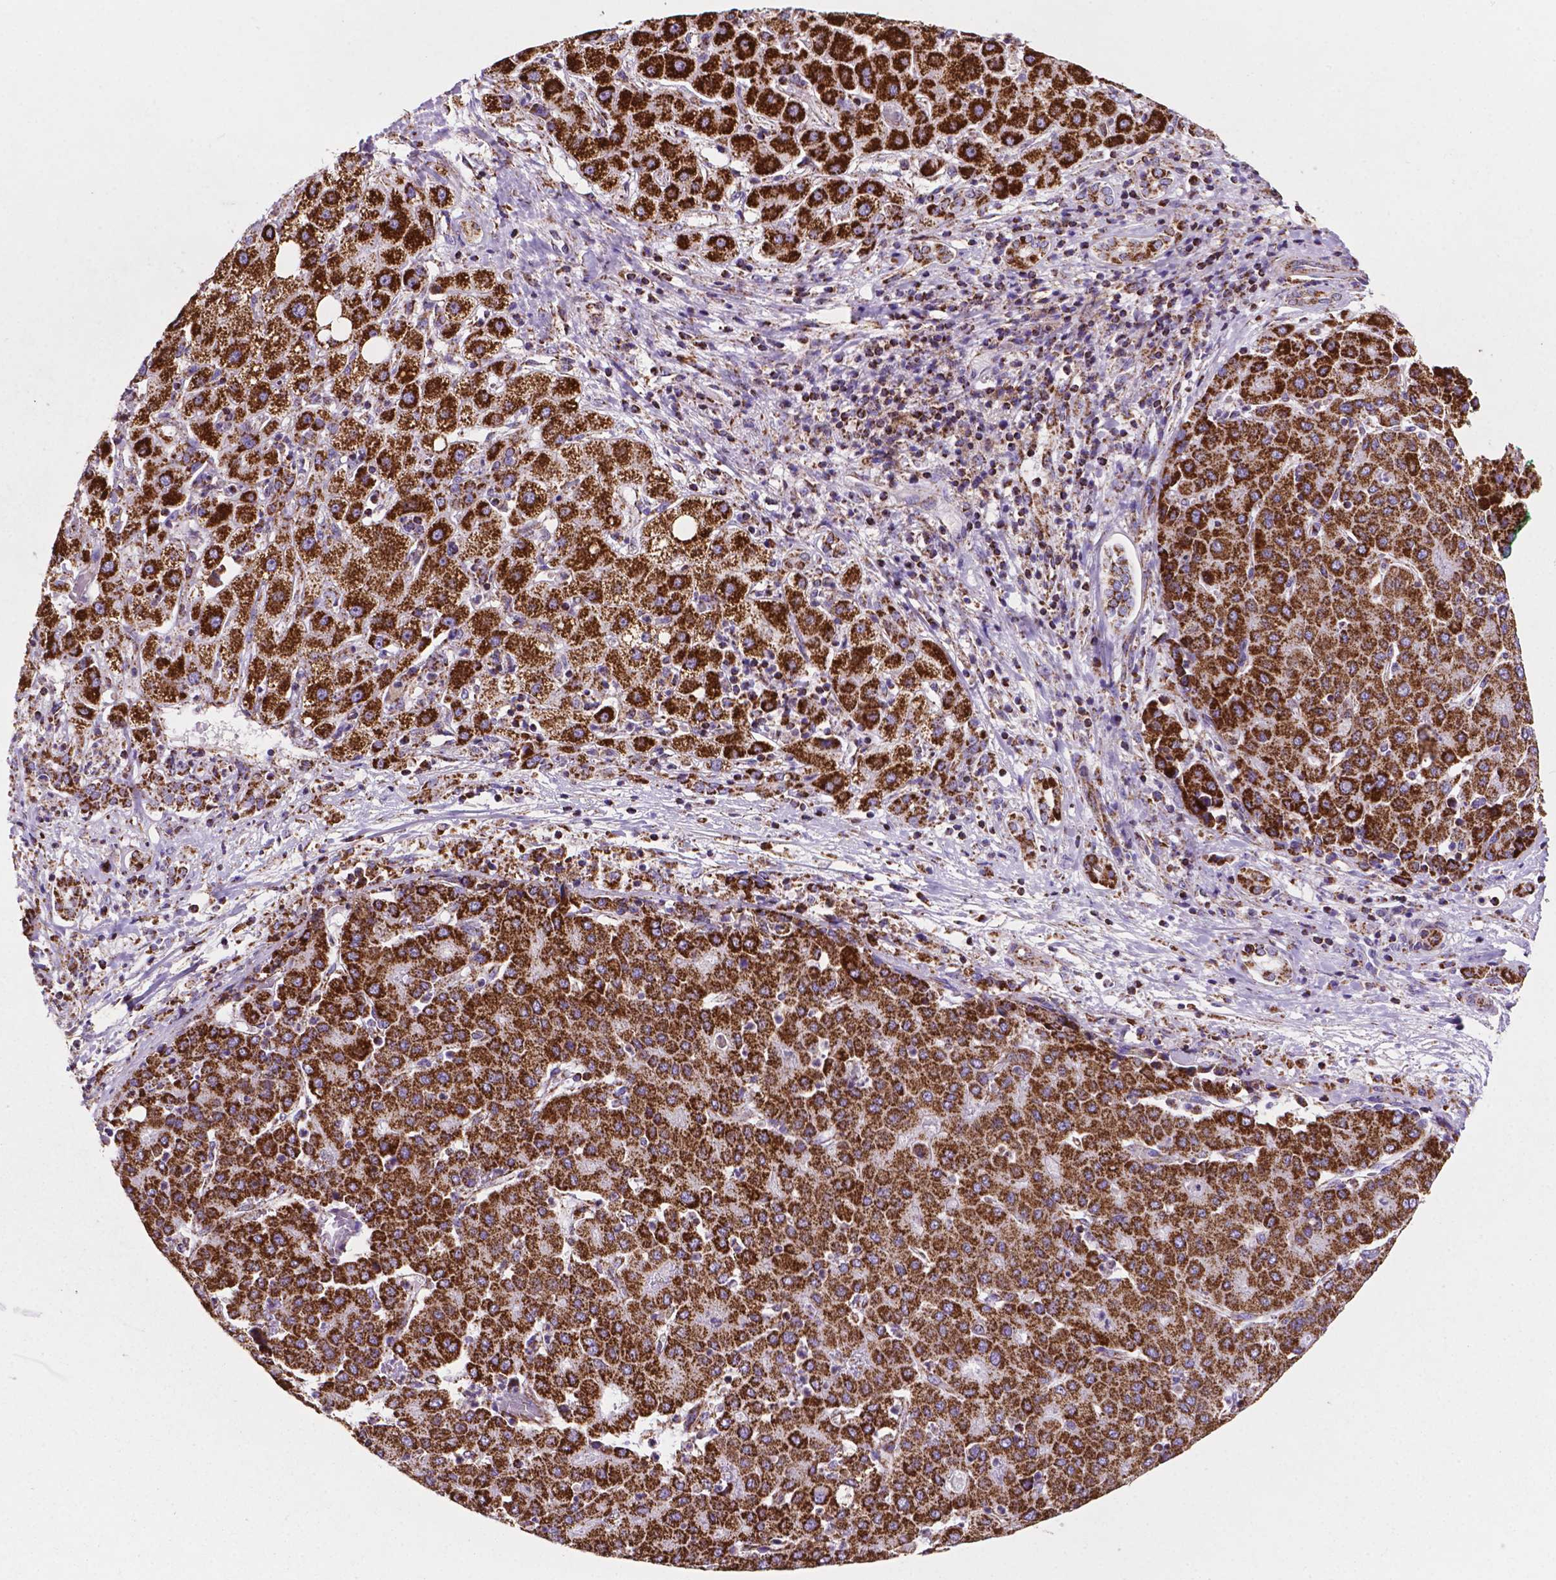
{"staining": {"intensity": "strong", "quantity": ">75%", "location": "cytoplasmic/membranous"}, "tissue": "liver cancer", "cell_type": "Tumor cells", "image_type": "cancer", "snomed": [{"axis": "morphology", "description": "Carcinoma, Hepatocellular, NOS"}, {"axis": "topography", "description": "Liver"}], "caption": "This histopathology image displays immunohistochemistry (IHC) staining of human liver hepatocellular carcinoma, with high strong cytoplasmic/membranous expression in approximately >75% of tumor cells.", "gene": "HSPD1", "patient": {"sex": "male", "age": 65}}